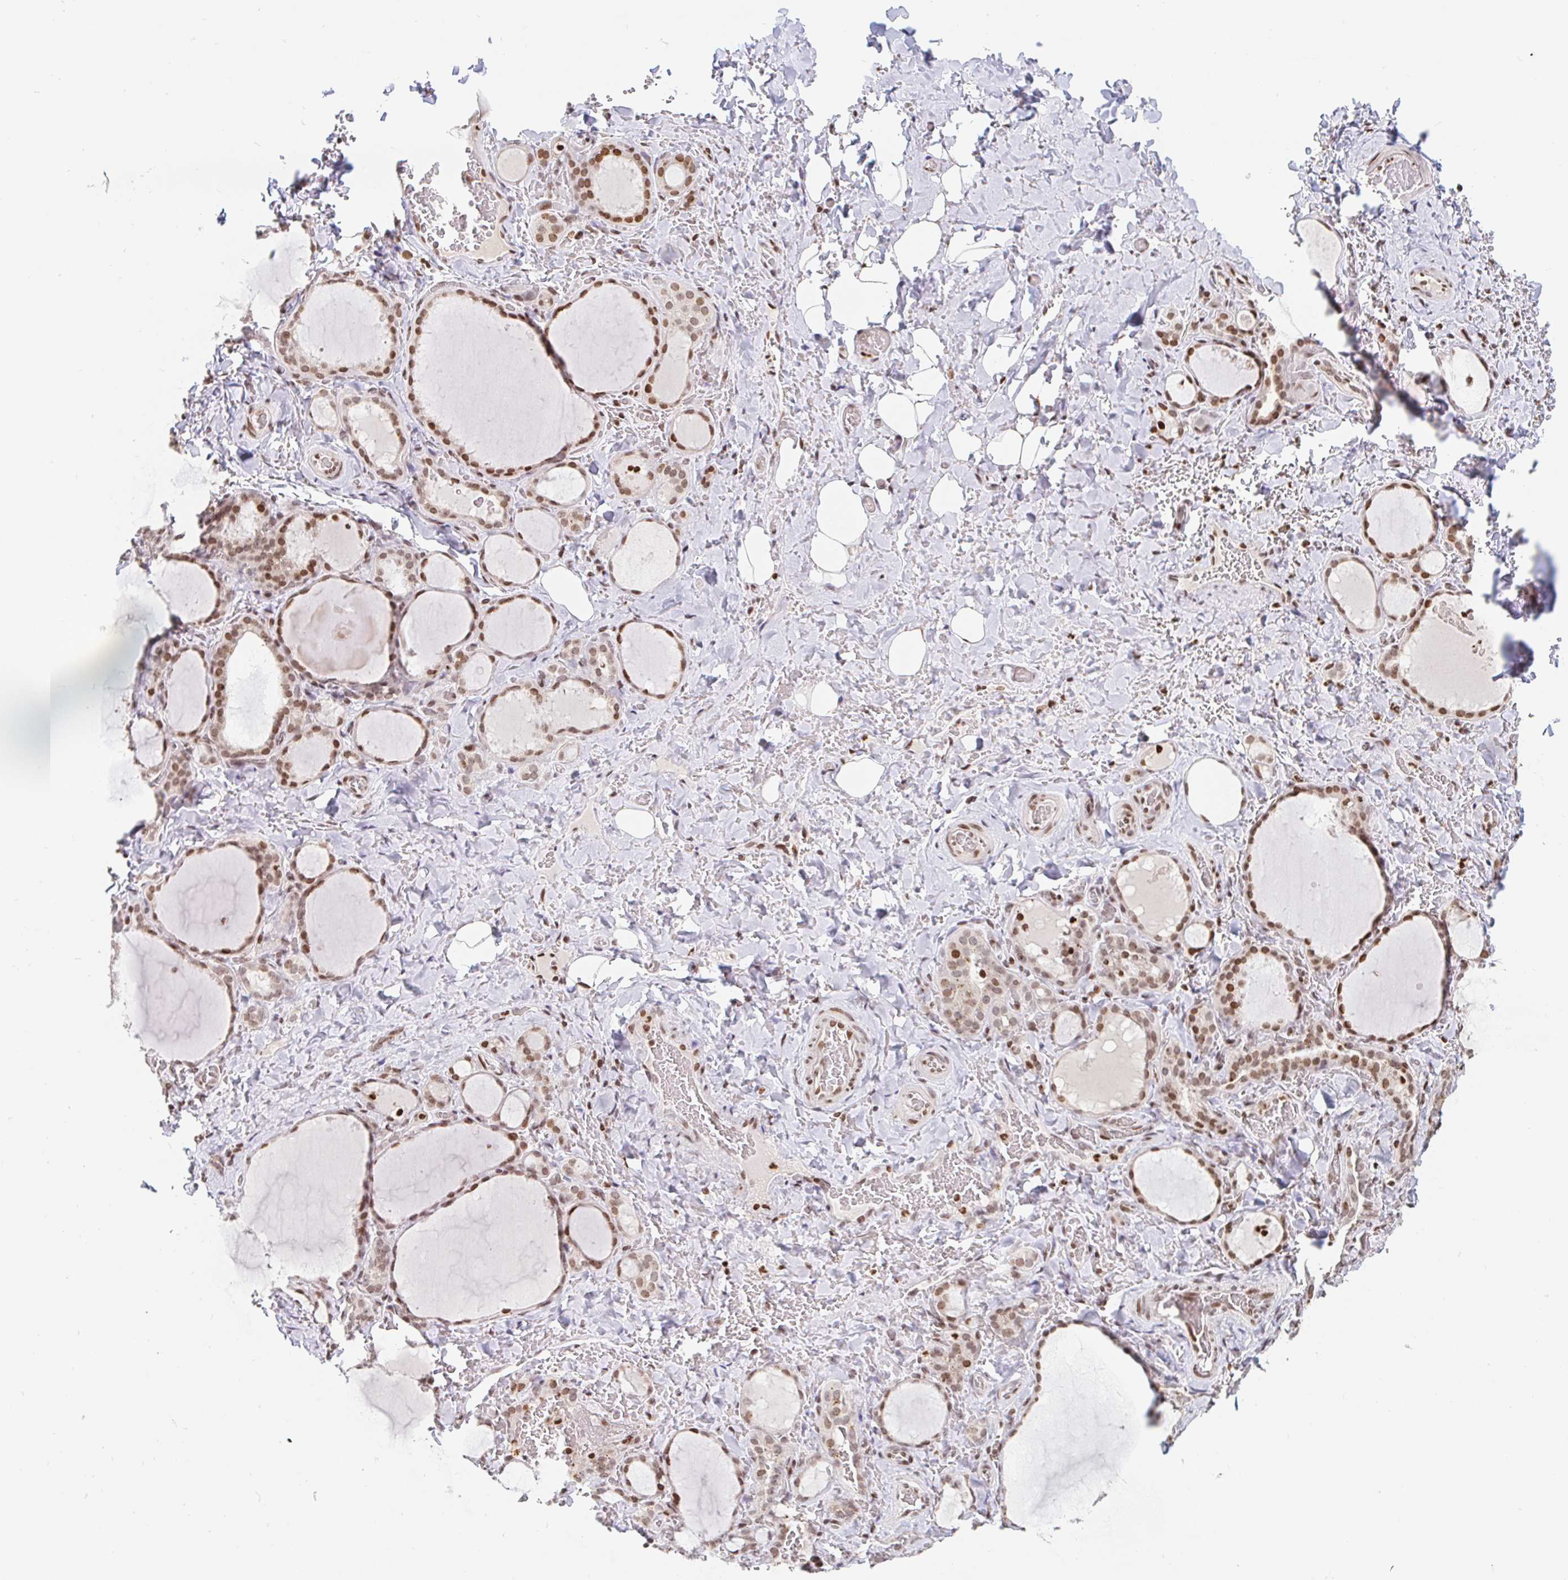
{"staining": {"intensity": "moderate", "quantity": ">75%", "location": "nuclear"}, "tissue": "thyroid gland", "cell_type": "Glandular cells", "image_type": "normal", "snomed": [{"axis": "morphology", "description": "Normal tissue, NOS"}, {"axis": "topography", "description": "Thyroid gland"}], "caption": "Protein positivity by immunohistochemistry (IHC) displays moderate nuclear staining in approximately >75% of glandular cells in normal thyroid gland.", "gene": "HOXC10", "patient": {"sex": "female", "age": 22}}